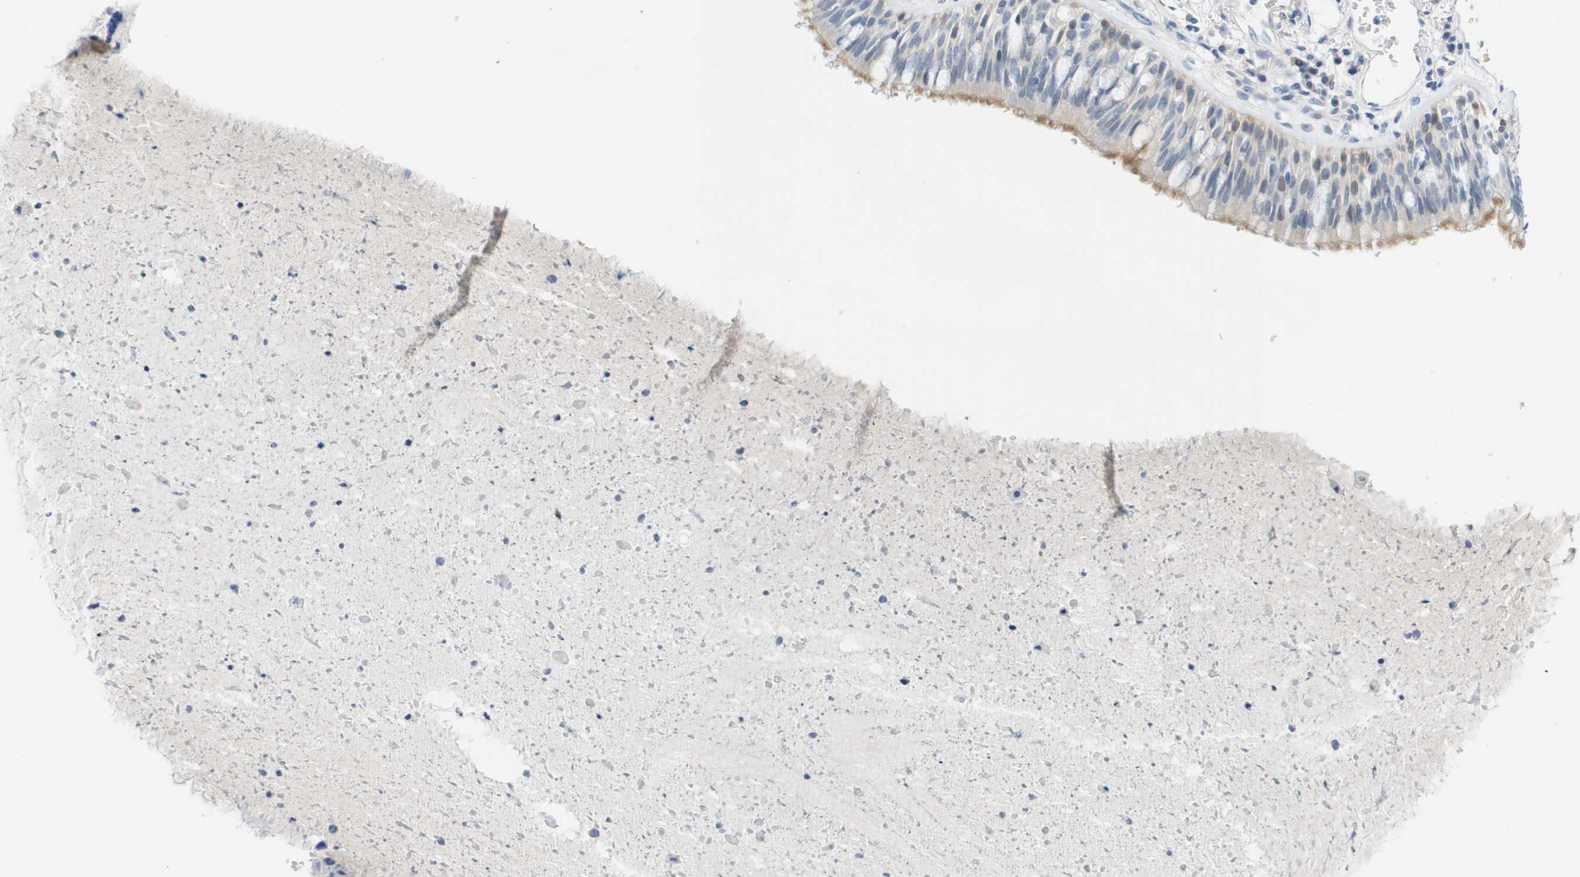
{"staining": {"intensity": "moderate", "quantity": ">75%", "location": "cytoplasmic/membranous,nuclear"}, "tissue": "bronchus", "cell_type": "Respiratory epithelial cells", "image_type": "normal", "snomed": [{"axis": "morphology", "description": "Normal tissue, NOS"}, {"axis": "morphology", "description": "Adenocarcinoma, NOS"}, {"axis": "morphology", "description": "Adenocarcinoma, metastatic, NOS"}, {"axis": "topography", "description": "Lymph node"}, {"axis": "topography", "description": "Bronchus"}, {"axis": "topography", "description": "Lung"}], "caption": "Immunohistochemical staining of normal bronchus displays >75% levels of moderate cytoplasmic/membranous,nuclear protein expression in approximately >75% of respiratory epithelial cells. Ihc stains the protein in brown and the nuclei are stained blue.", "gene": "CUL9", "patient": {"sex": "female", "age": 54}}